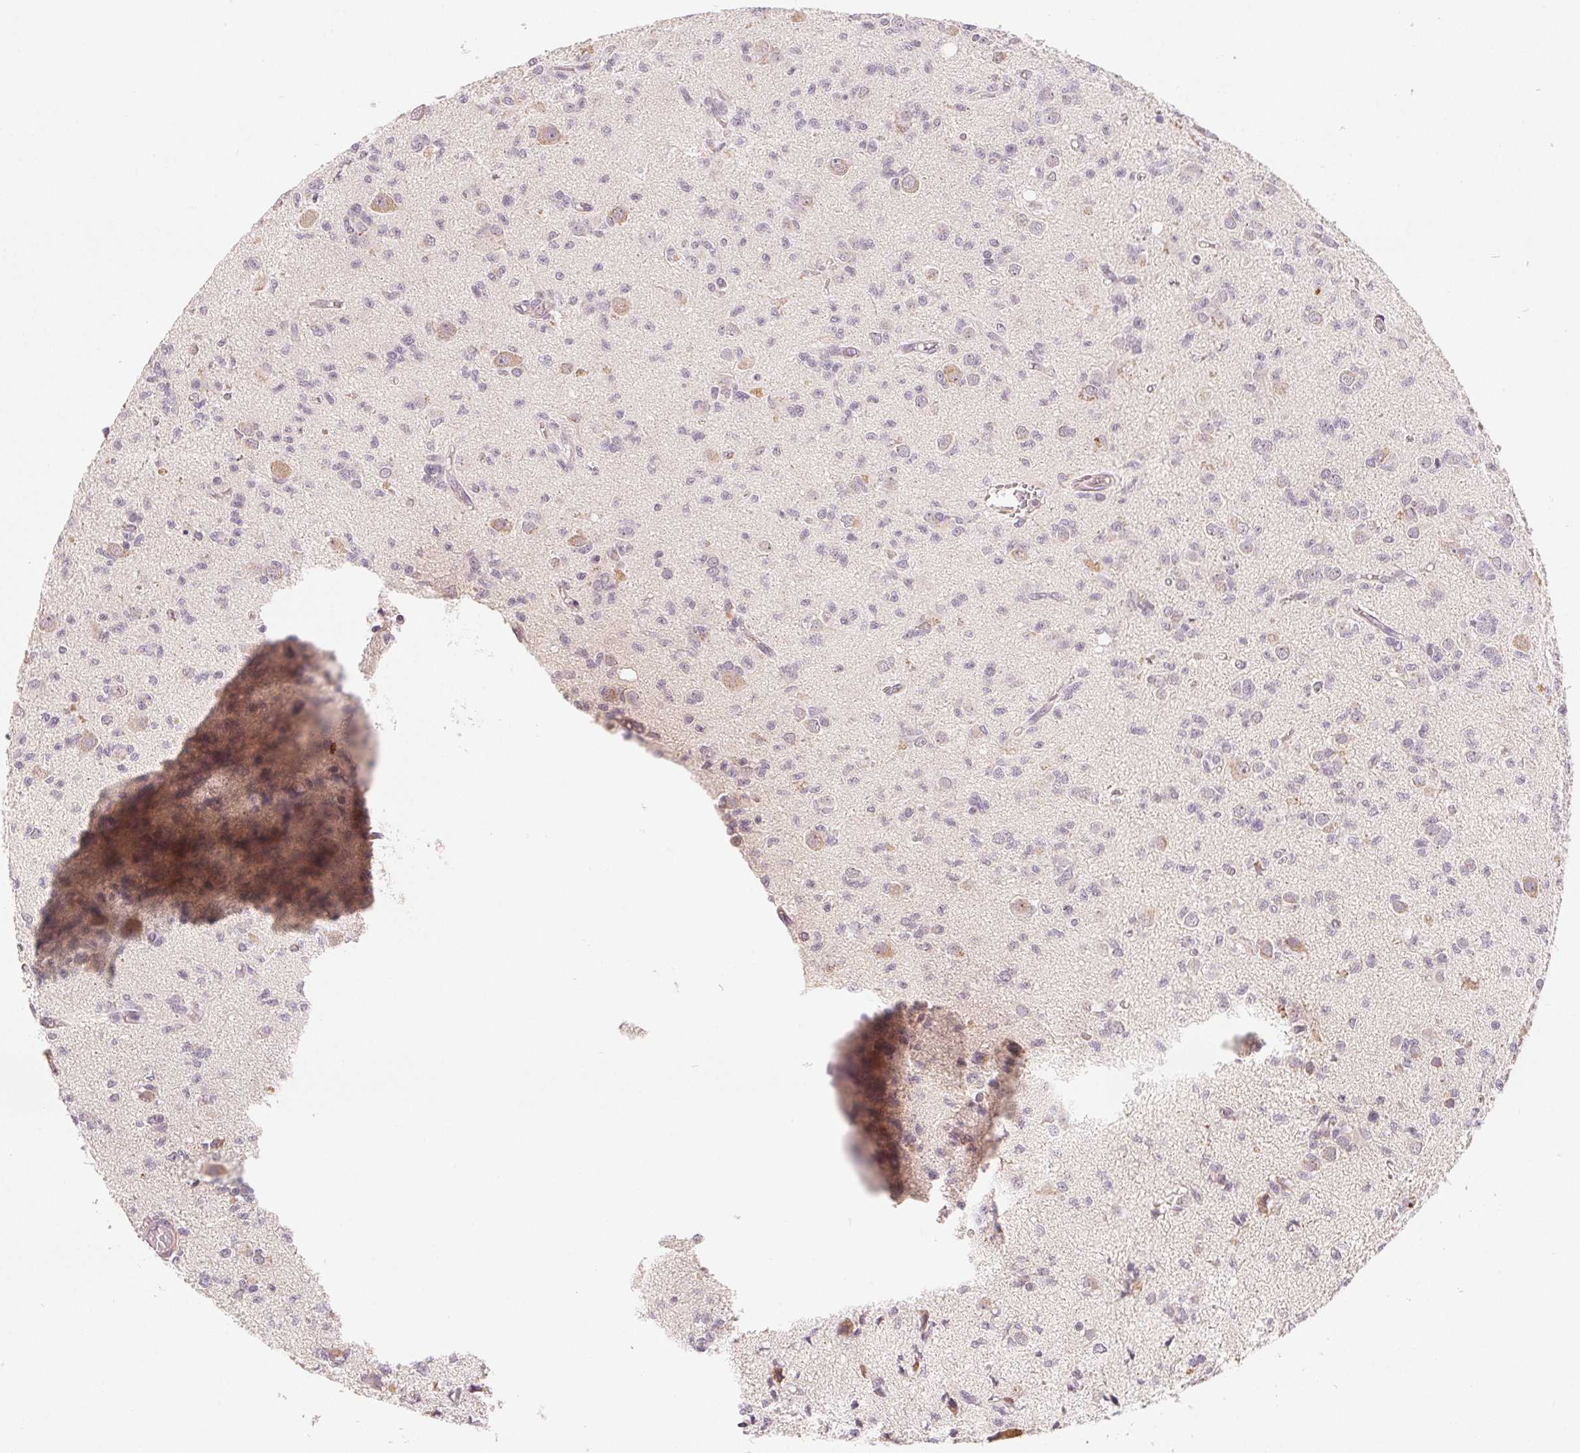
{"staining": {"intensity": "negative", "quantity": "none", "location": "none"}, "tissue": "glioma", "cell_type": "Tumor cells", "image_type": "cancer", "snomed": [{"axis": "morphology", "description": "Glioma, malignant, Low grade"}, {"axis": "topography", "description": "Brain"}], "caption": "Human glioma stained for a protein using immunohistochemistry (IHC) reveals no staining in tumor cells.", "gene": "GHITM", "patient": {"sex": "male", "age": 64}}